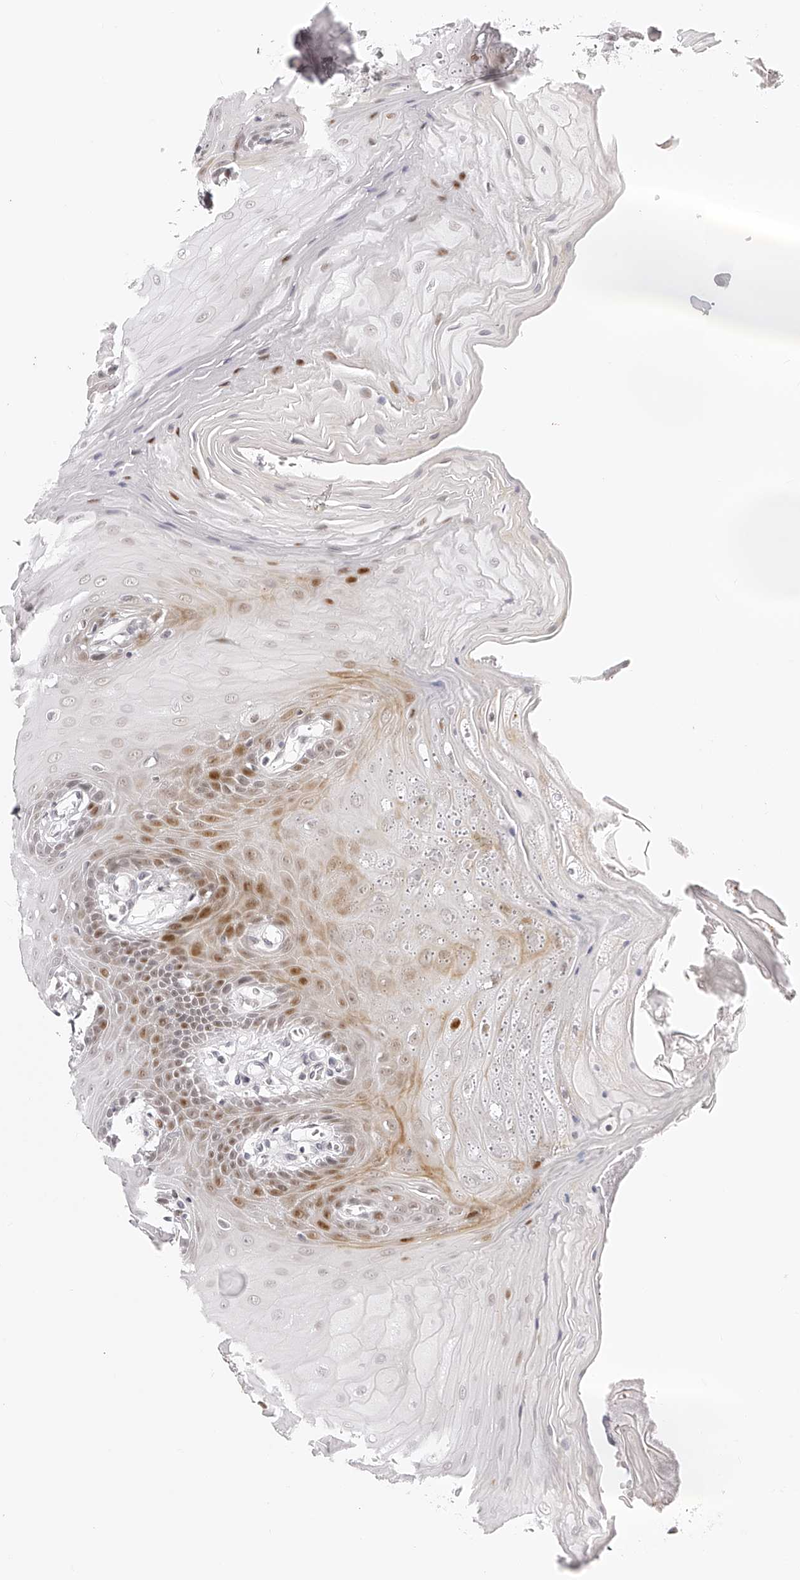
{"staining": {"intensity": "moderate", "quantity": "<25%", "location": "nuclear"}, "tissue": "oral mucosa", "cell_type": "Squamous epithelial cells", "image_type": "normal", "snomed": [{"axis": "morphology", "description": "Normal tissue, NOS"}, {"axis": "morphology", "description": "Squamous cell carcinoma, NOS"}, {"axis": "topography", "description": "Skeletal muscle"}, {"axis": "topography", "description": "Oral tissue"}, {"axis": "topography", "description": "Salivary gland"}, {"axis": "topography", "description": "Head-Neck"}], "caption": "Brown immunohistochemical staining in benign human oral mucosa displays moderate nuclear positivity in about <25% of squamous epithelial cells. (Brightfield microscopy of DAB IHC at high magnification).", "gene": "PLEKHG1", "patient": {"sex": "male", "age": 54}}